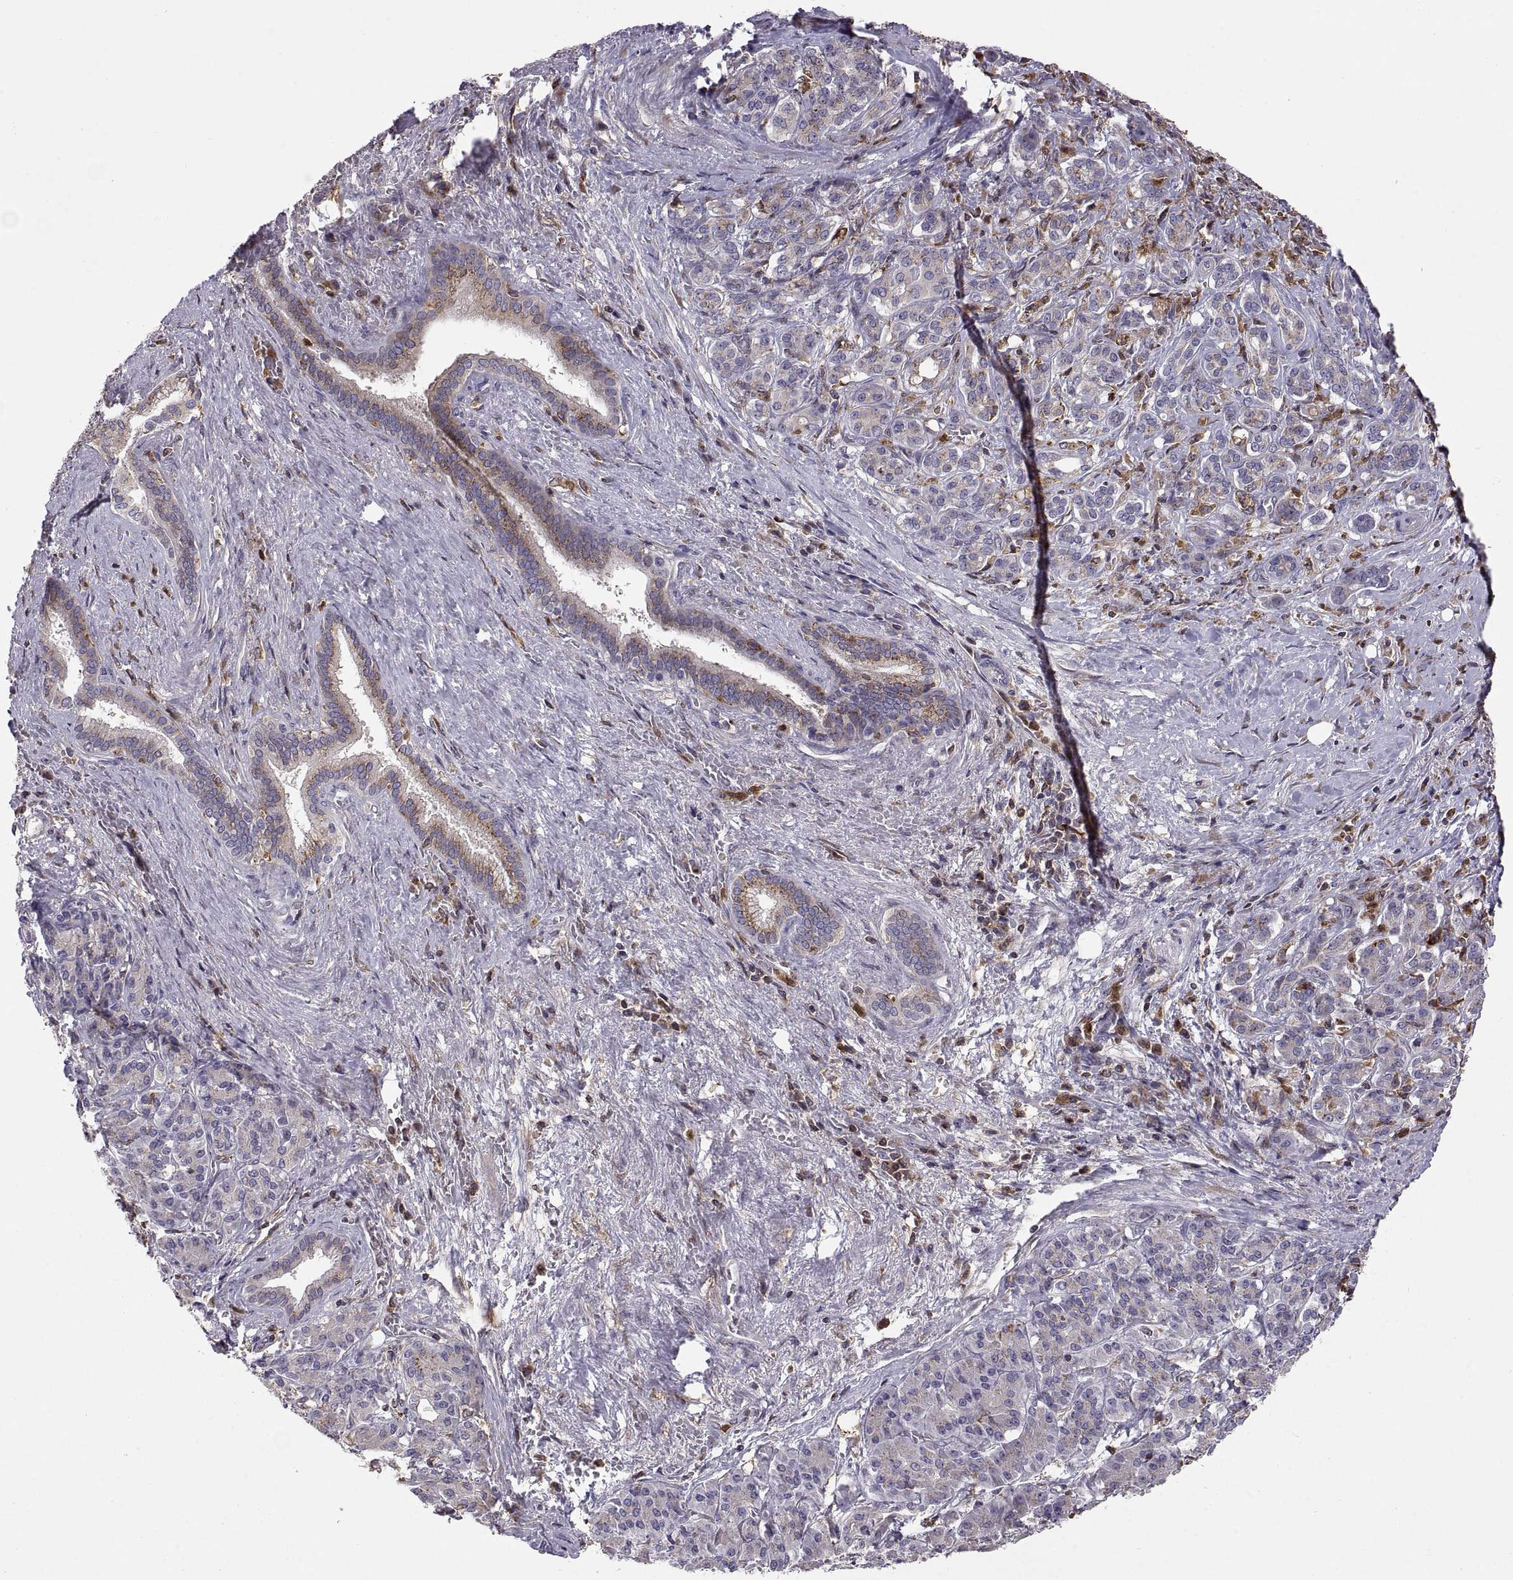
{"staining": {"intensity": "moderate", "quantity": ">75%", "location": "cytoplasmic/membranous"}, "tissue": "pancreatic cancer", "cell_type": "Tumor cells", "image_type": "cancer", "snomed": [{"axis": "morphology", "description": "Normal tissue, NOS"}, {"axis": "morphology", "description": "Inflammation, NOS"}, {"axis": "morphology", "description": "Adenocarcinoma, NOS"}, {"axis": "topography", "description": "Pancreas"}], "caption": "Pancreatic adenocarcinoma stained with a brown dye shows moderate cytoplasmic/membranous positive expression in approximately >75% of tumor cells.", "gene": "ACAP1", "patient": {"sex": "male", "age": 57}}